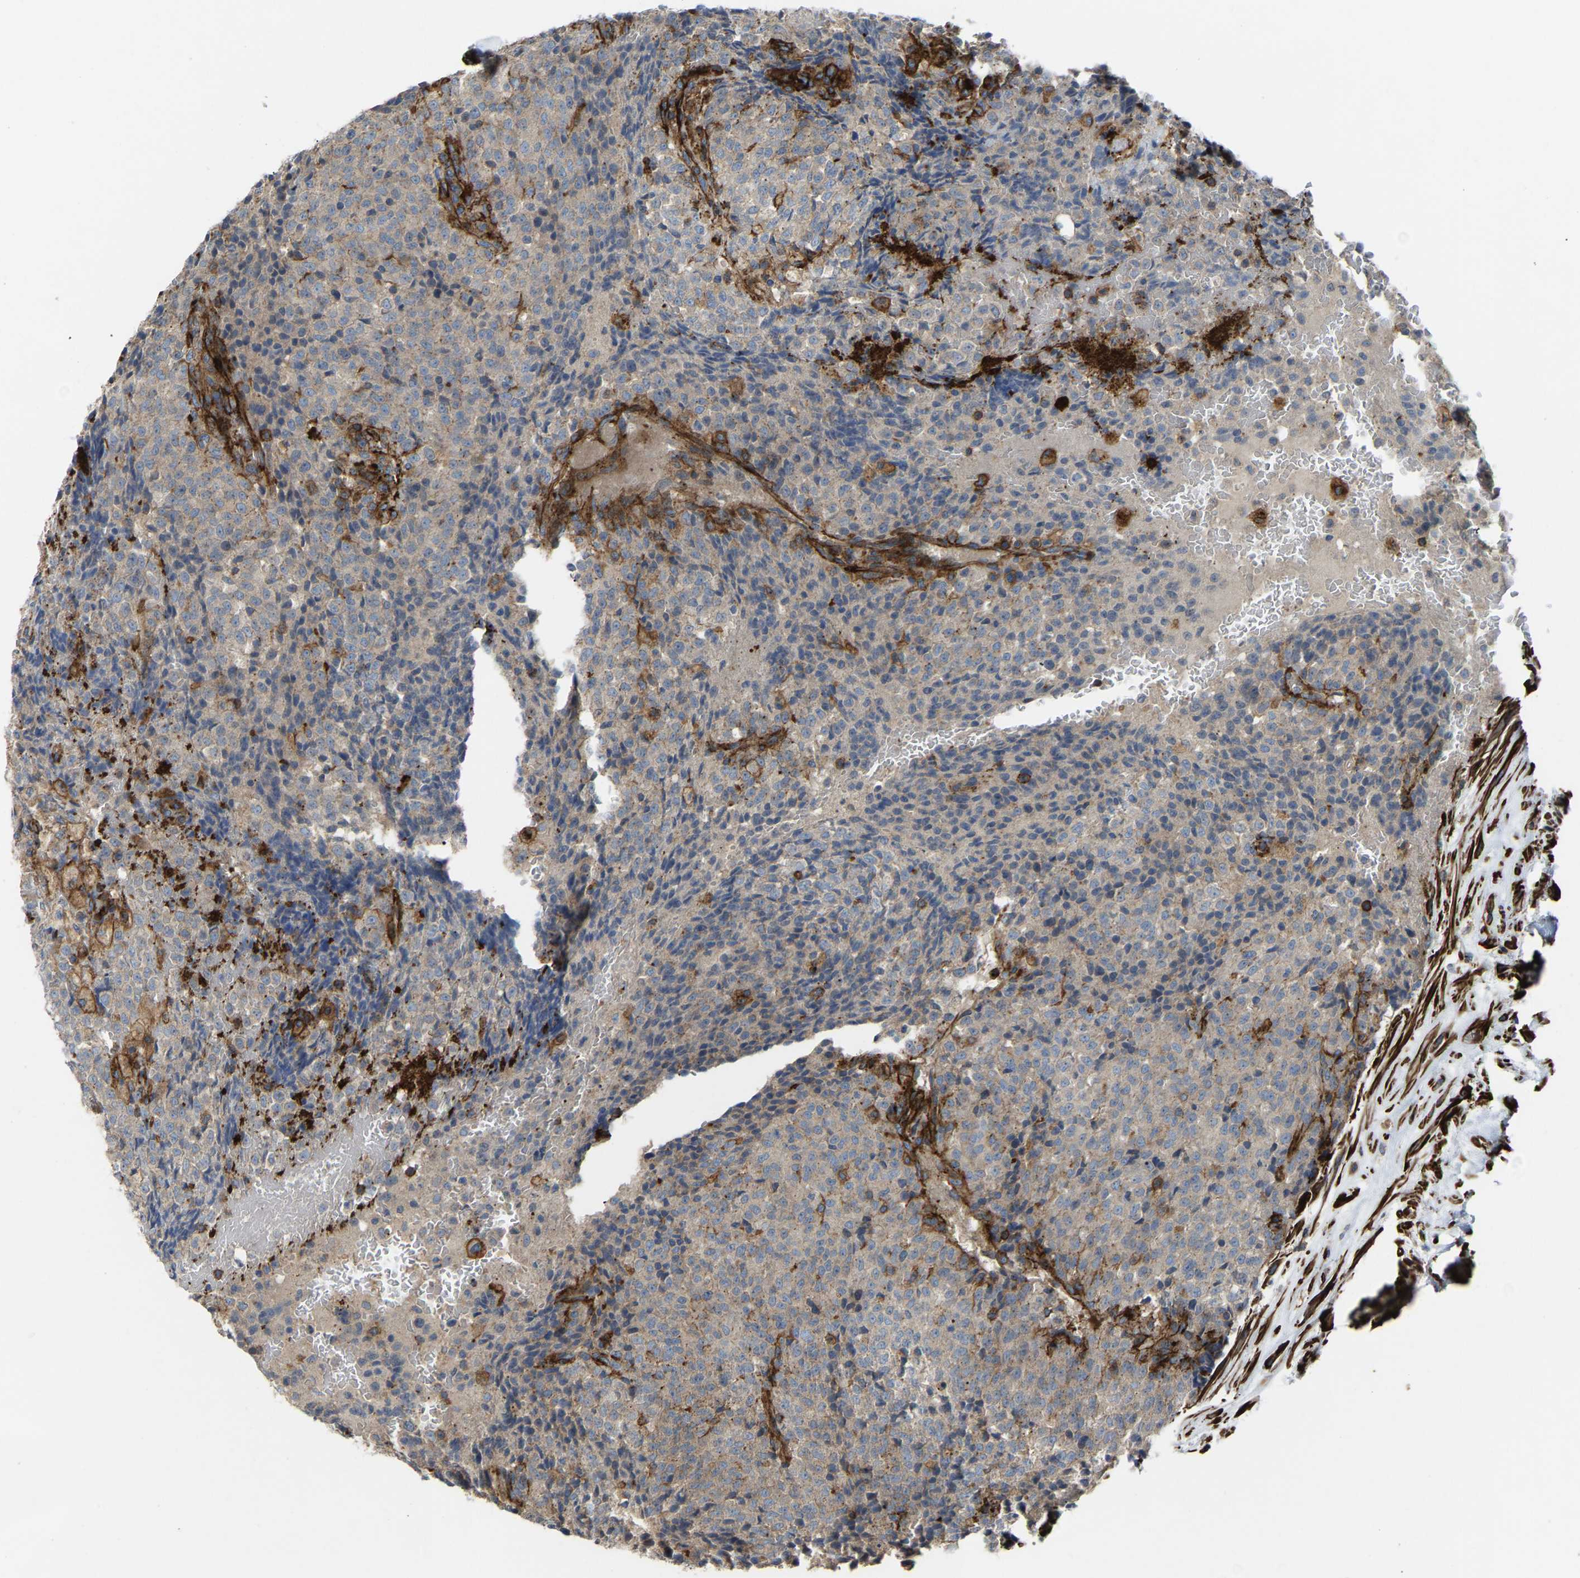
{"staining": {"intensity": "negative", "quantity": "none", "location": "none"}, "tissue": "testis cancer", "cell_type": "Tumor cells", "image_type": "cancer", "snomed": [{"axis": "morphology", "description": "Seminoma, NOS"}, {"axis": "topography", "description": "Testis"}], "caption": "Photomicrograph shows no significant protein positivity in tumor cells of testis seminoma. (DAB (3,3'-diaminobenzidine) immunohistochemistry, high magnification).", "gene": "AGPAT2", "patient": {"sex": "male", "age": 59}}